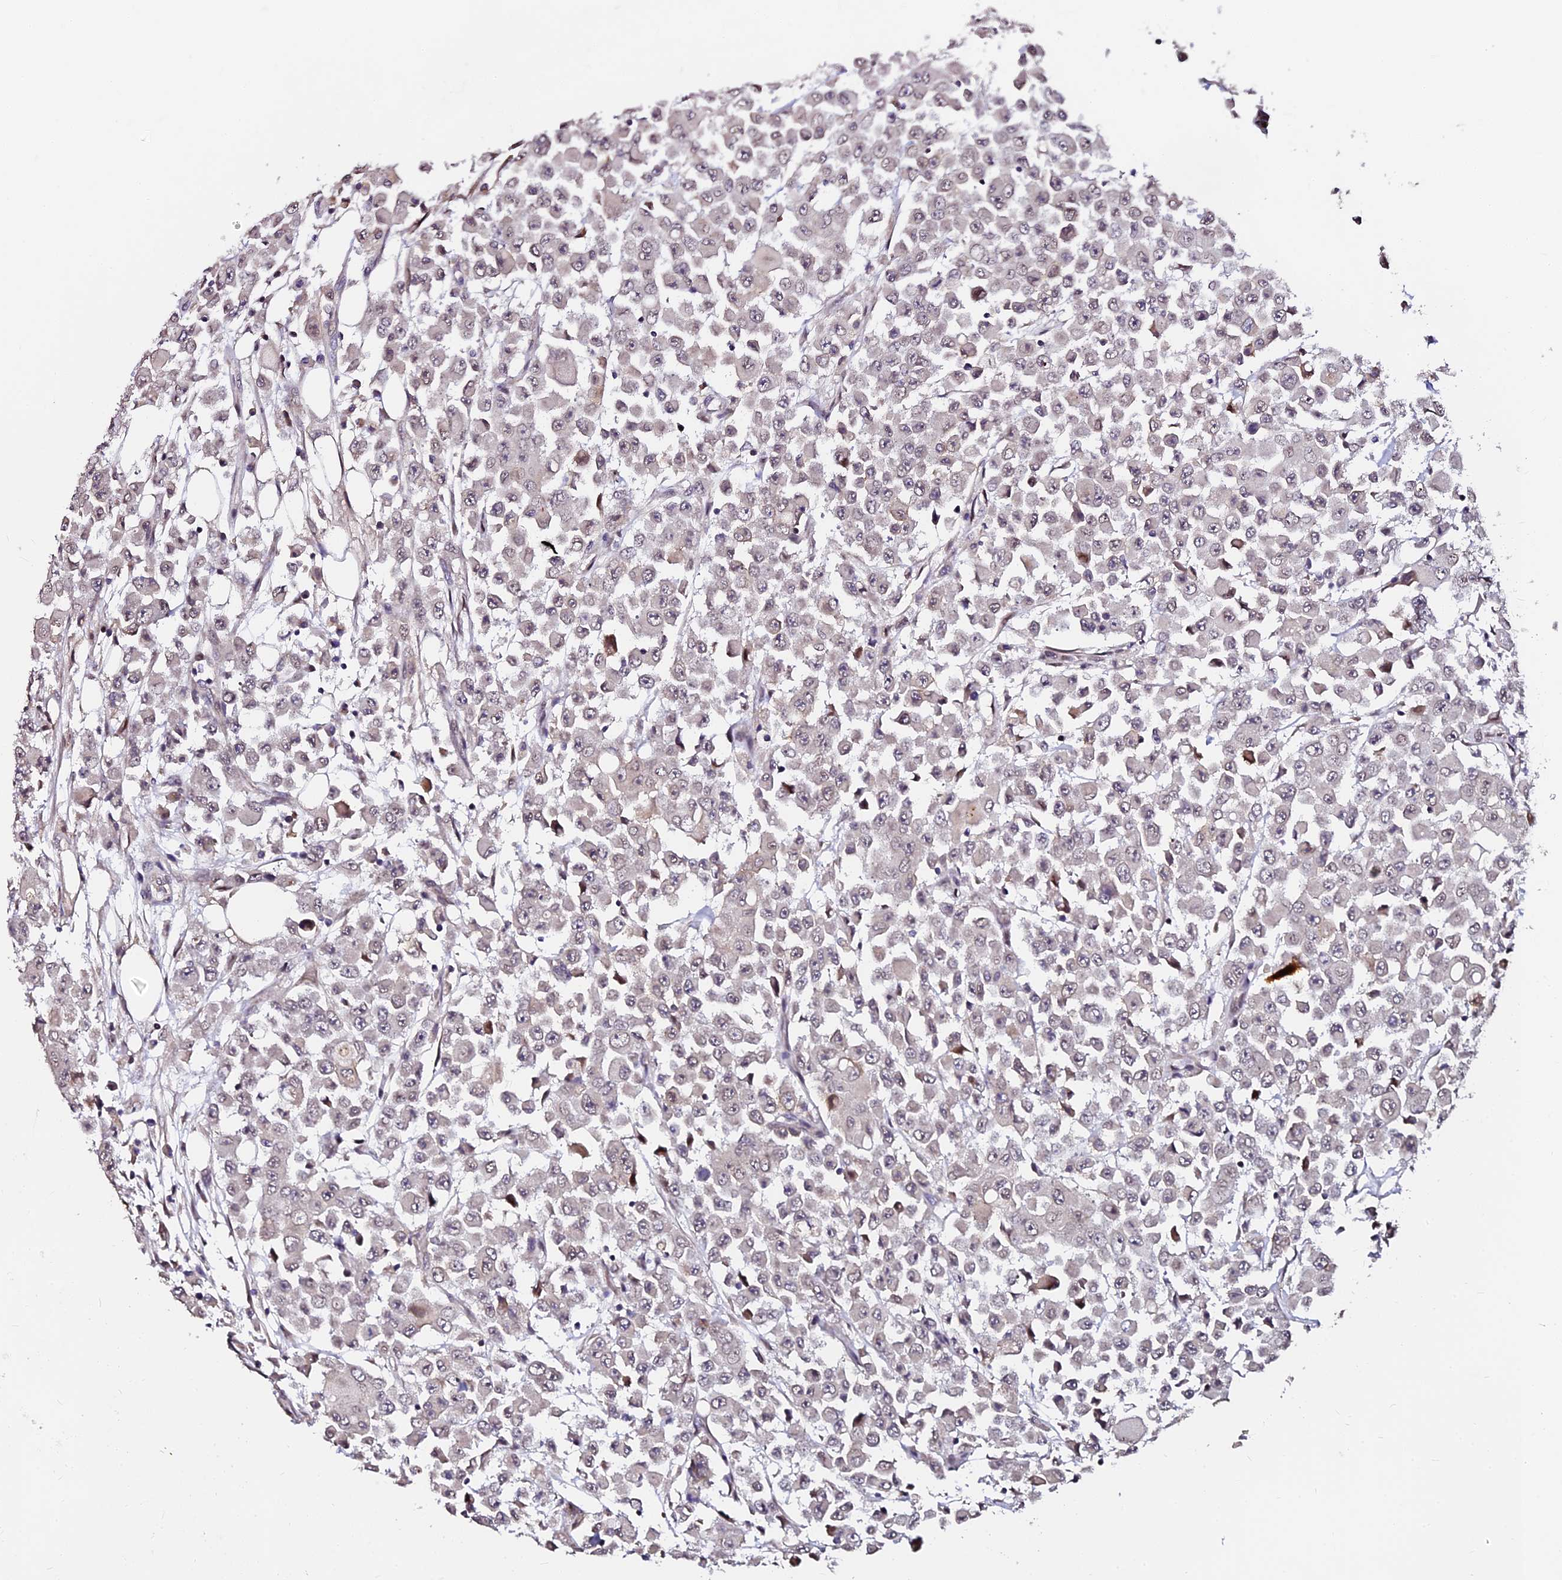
{"staining": {"intensity": "negative", "quantity": "none", "location": "none"}, "tissue": "colorectal cancer", "cell_type": "Tumor cells", "image_type": "cancer", "snomed": [{"axis": "morphology", "description": "Adenocarcinoma, NOS"}, {"axis": "topography", "description": "Colon"}], "caption": "Histopathology image shows no significant protein staining in tumor cells of colorectal cancer.", "gene": "GPN3", "patient": {"sex": "male", "age": 51}}